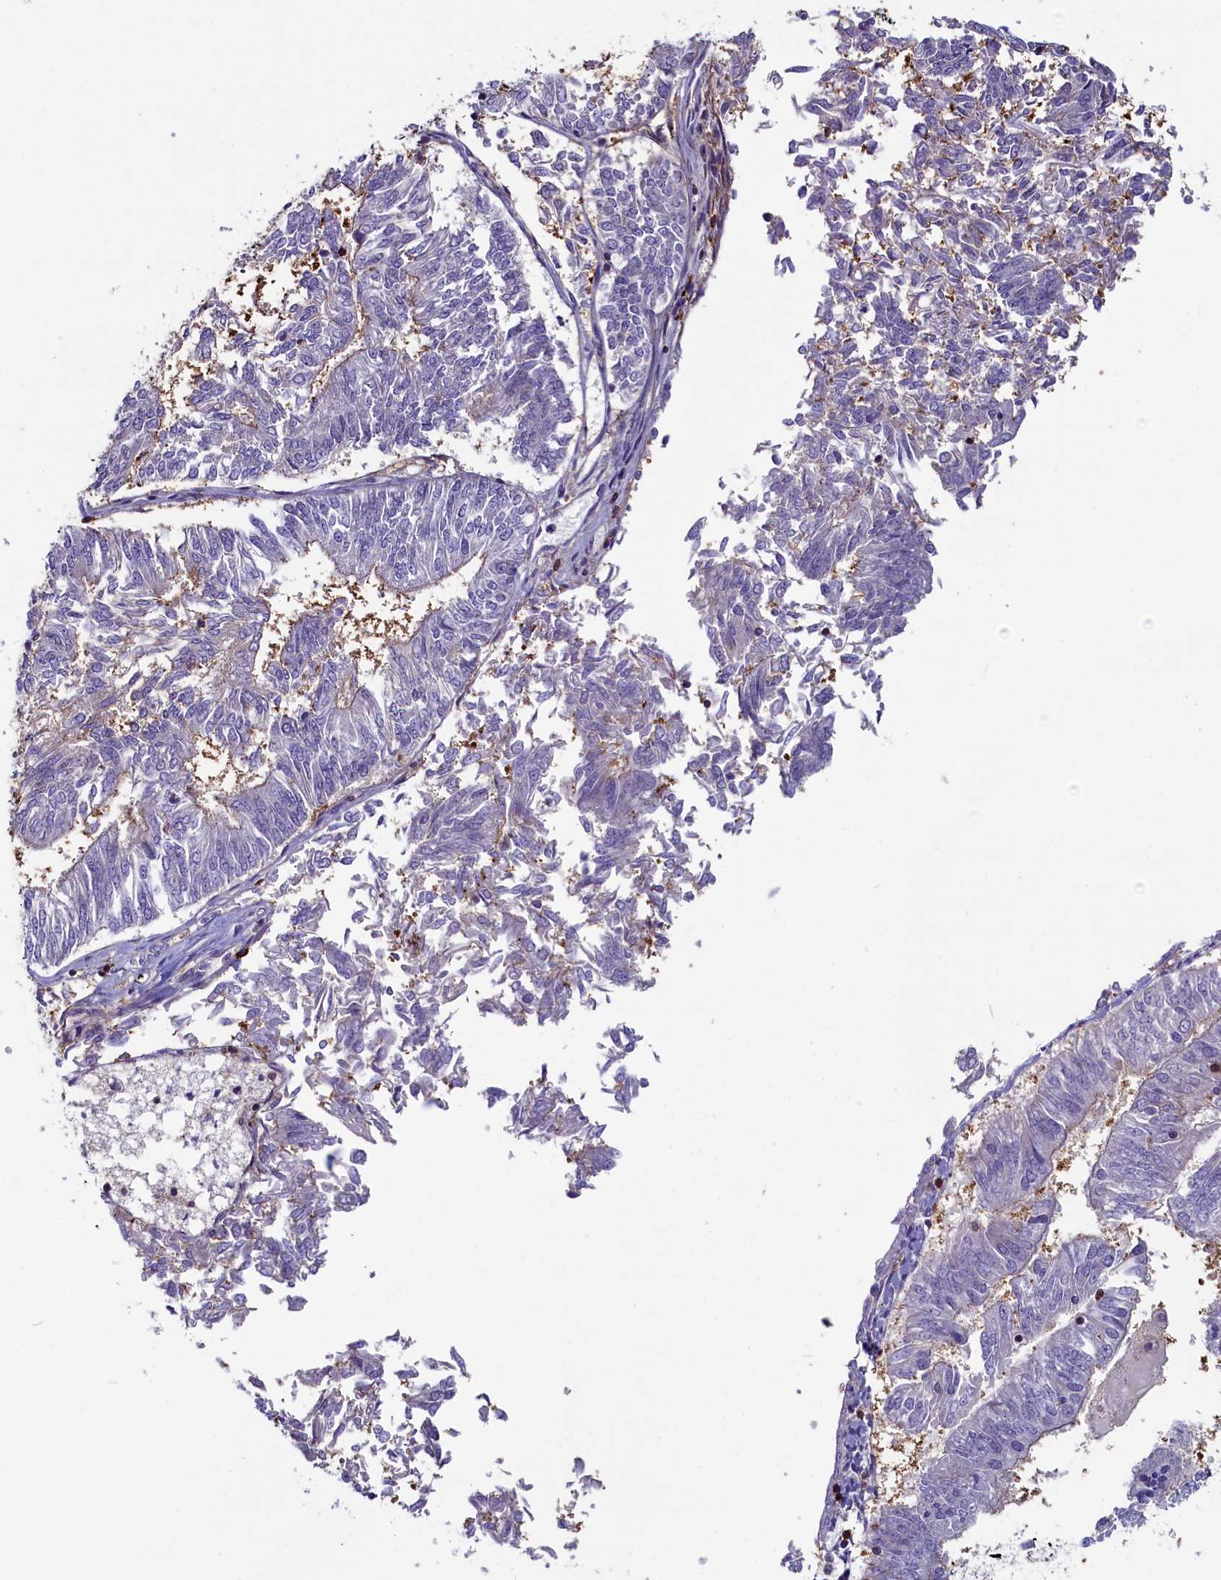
{"staining": {"intensity": "negative", "quantity": "none", "location": "none"}, "tissue": "endometrial cancer", "cell_type": "Tumor cells", "image_type": "cancer", "snomed": [{"axis": "morphology", "description": "Adenocarcinoma, NOS"}, {"axis": "topography", "description": "Endometrium"}], "caption": "Tumor cells are negative for brown protein staining in endometrial cancer.", "gene": "CIAPIN1", "patient": {"sex": "female", "age": 58}}